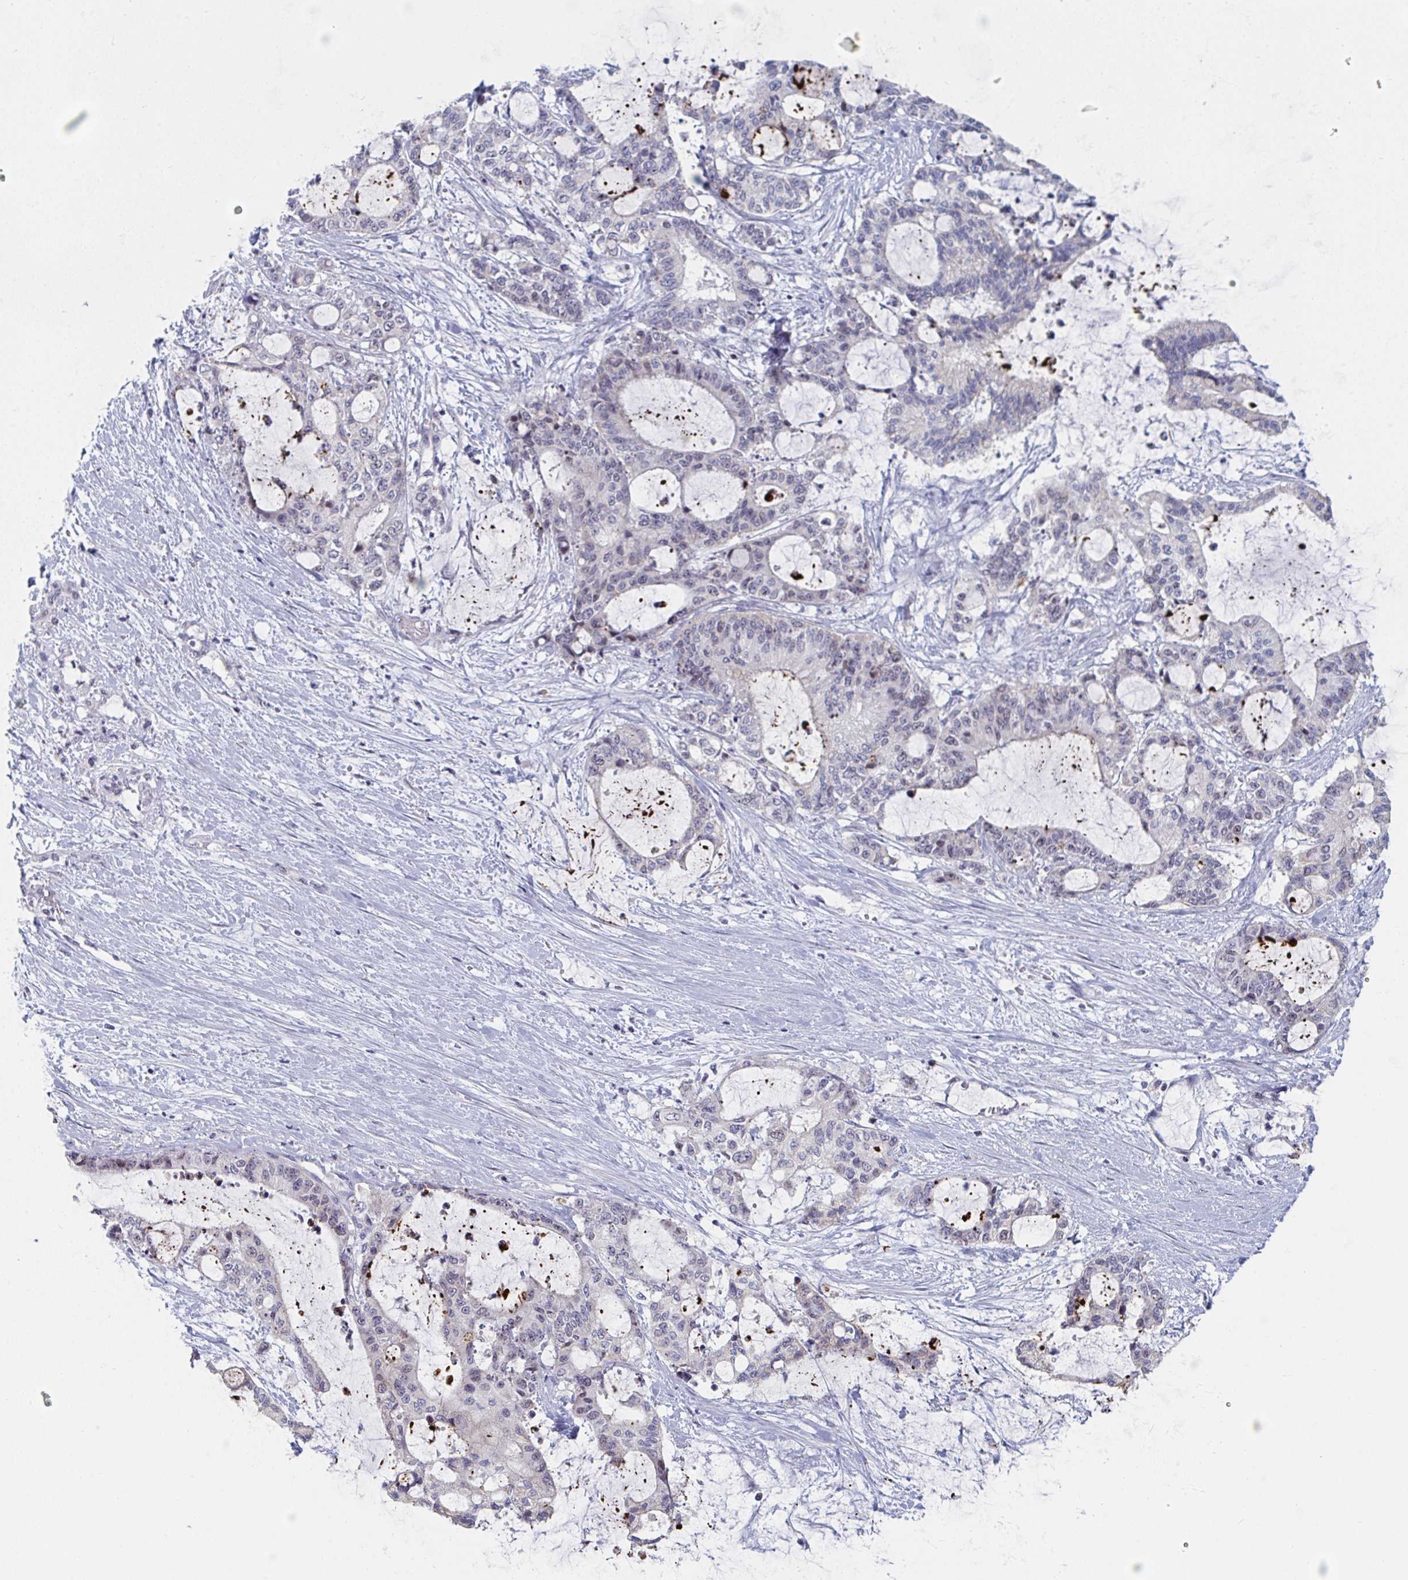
{"staining": {"intensity": "weak", "quantity": "25%-75%", "location": "nuclear"}, "tissue": "liver cancer", "cell_type": "Tumor cells", "image_type": "cancer", "snomed": [{"axis": "morphology", "description": "Normal tissue, NOS"}, {"axis": "morphology", "description": "Cholangiocarcinoma"}, {"axis": "topography", "description": "Liver"}, {"axis": "topography", "description": "Peripheral nerve tissue"}], "caption": "A photomicrograph showing weak nuclear expression in approximately 25%-75% of tumor cells in liver cholangiocarcinoma, as visualized by brown immunohistochemical staining.", "gene": "CENPT", "patient": {"sex": "female", "age": 73}}